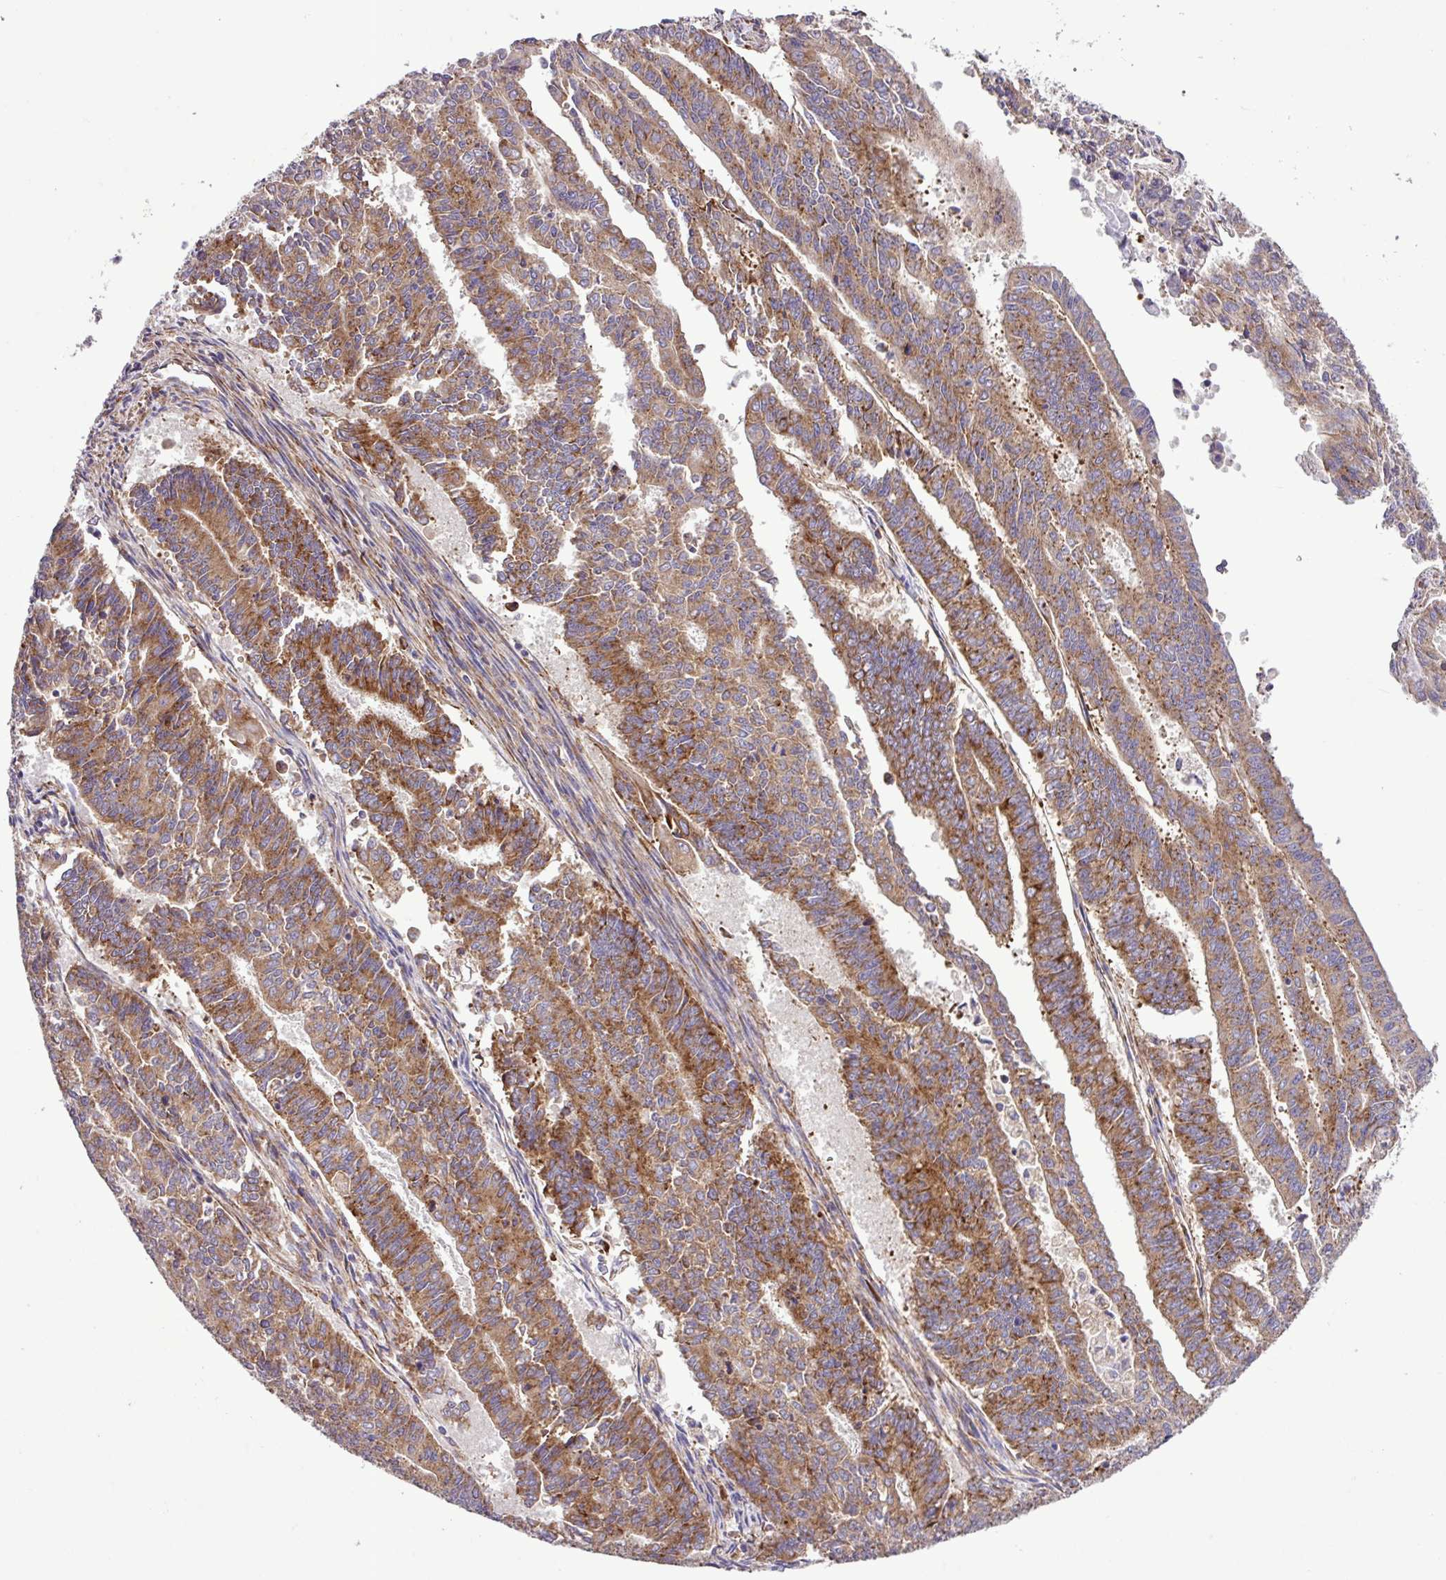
{"staining": {"intensity": "moderate", "quantity": ">75%", "location": "cytoplasmic/membranous"}, "tissue": "endometrial cancer", "cell_type": "Tumor cells", "image_type": "cancer", "snomed": [{"axis": "morphology", "description": "Adenocarcinoma, NOS"}, {"axis": "topography", "description": "Endometrium"}], "caption": "An immunohistochemistry (IHC) histopathology image of neoplastic tissue is shown. Protein staining in brown shows moderate cytoplasmic/membranous positivity in endometrial adenocarcinoma within tumor cells.", "gene": "RPL13", "patient": {"sex": "female", "age": 59}}